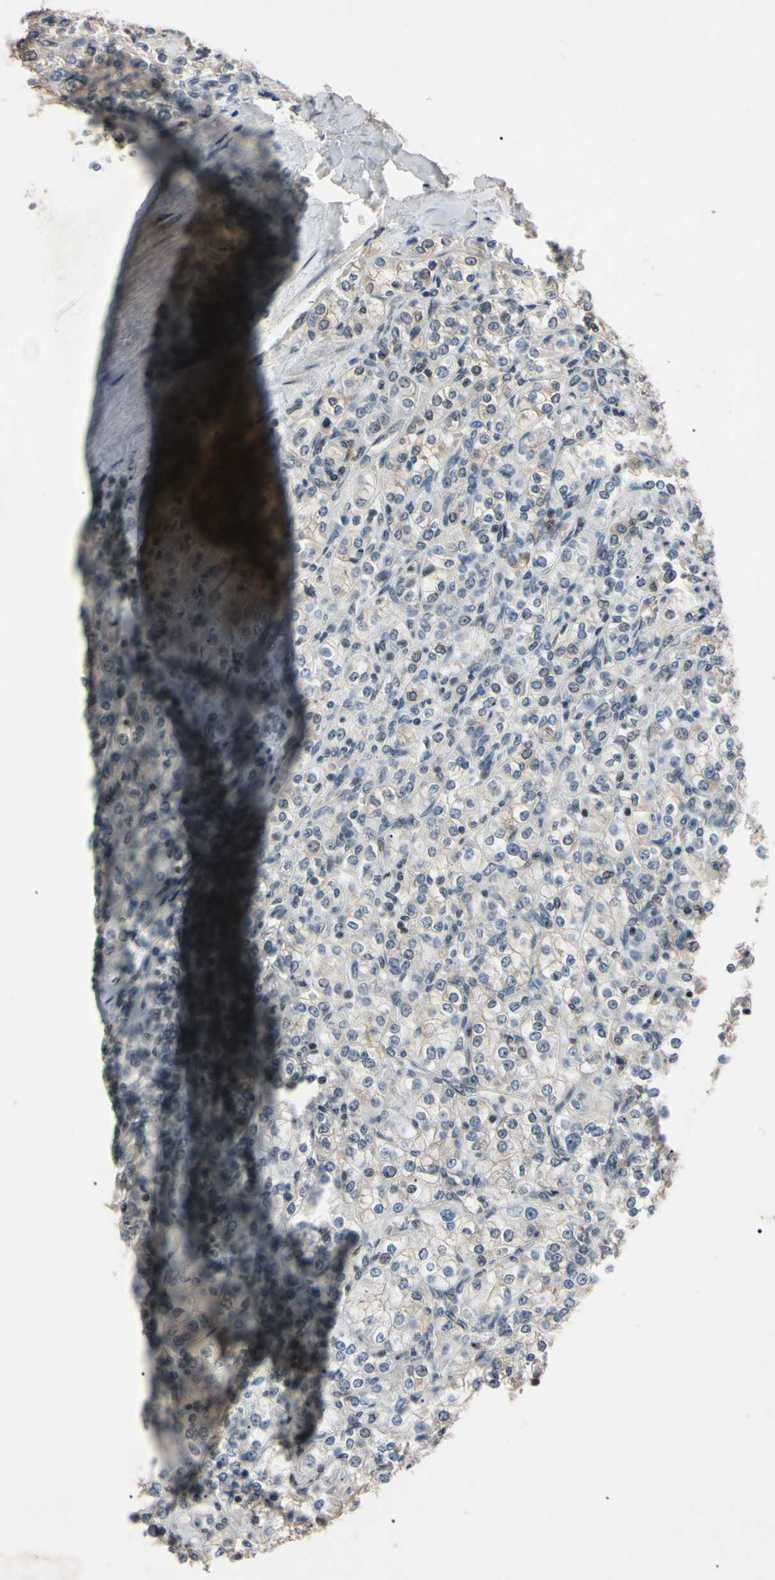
{"staining": {"intensity": "negative", "quantity": "none", "location": "none"}, "tissue": "renal cancer", "cell_type": "Tumor cells", "image_type": "cancer", "snomed": [{"axis": "morphology", "description": "Adenocarcinoma, NOS"}, {"axis": "topography", "description": "Kidney"}], "caption": "A micrograph of human adenocarcinoma (renal) is negative for staining in tumor cells.", "gene": "YY1", "patient": {"sex": "male", "age": 77}}